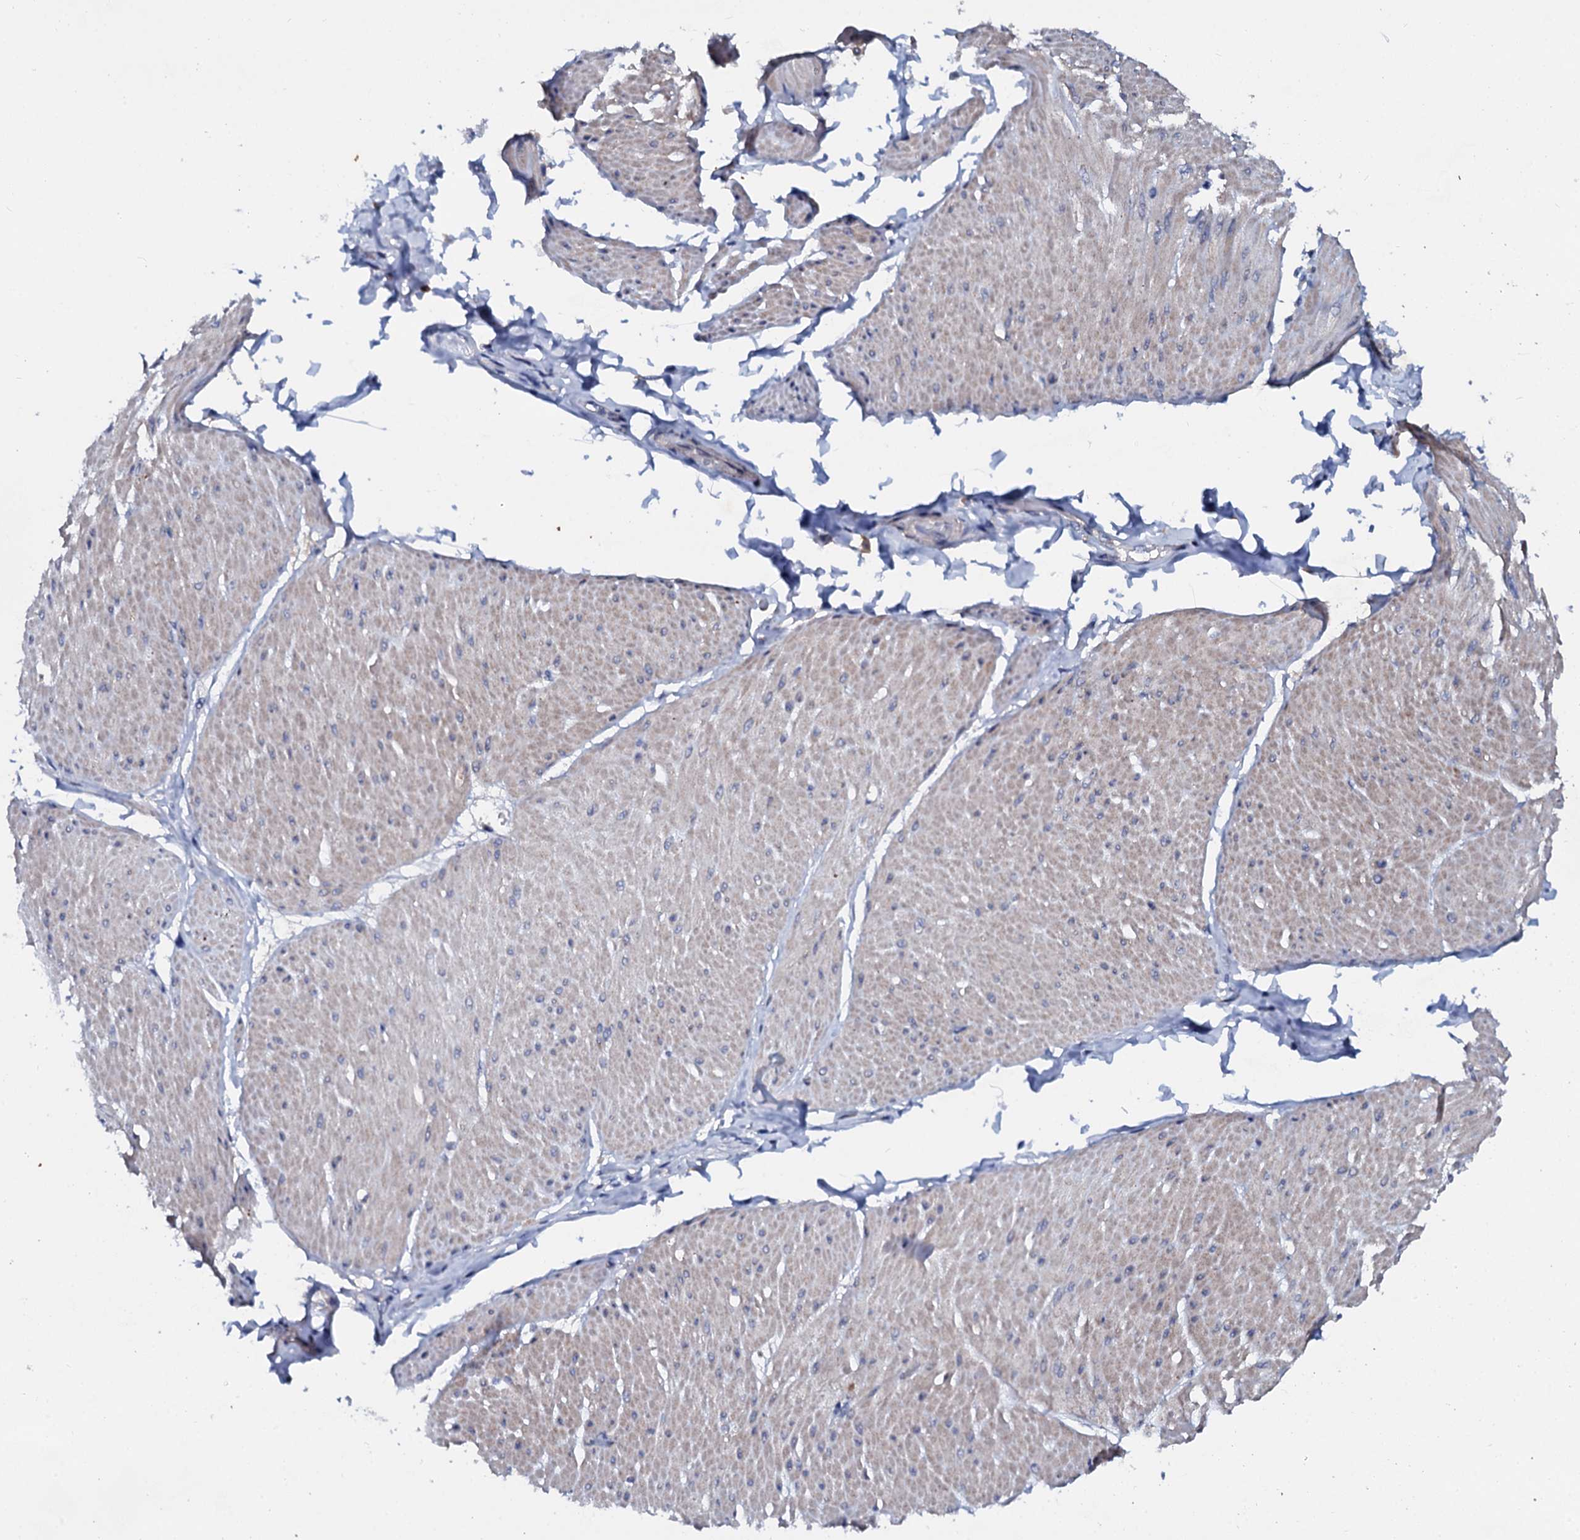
{"staining": {"intensity": "weak", "quantity": "25%-75%", "location": "cytoplasmic/membranous"}, "tissue": "smooth muscle", "cell_type": "Smooth muscle cells", "image_type": "normal", "snomed": [{"axis": "morphology", "description": "Urothelial carcinoma, High grade"}, {"axis": "topography", "description": "Urinary bladder"}], "caption": "Immunohistochemistry (IHC) (DAB (3,3'-diaminobenzidine)) staining of normal smooth muscle demonstrates weak cytoplasmic/membranous protein positivity in approximately 25%-75% of smooth muscle cells.", "gene": "SLC37A4", "patient": {"sex": "male", "age": 46}}